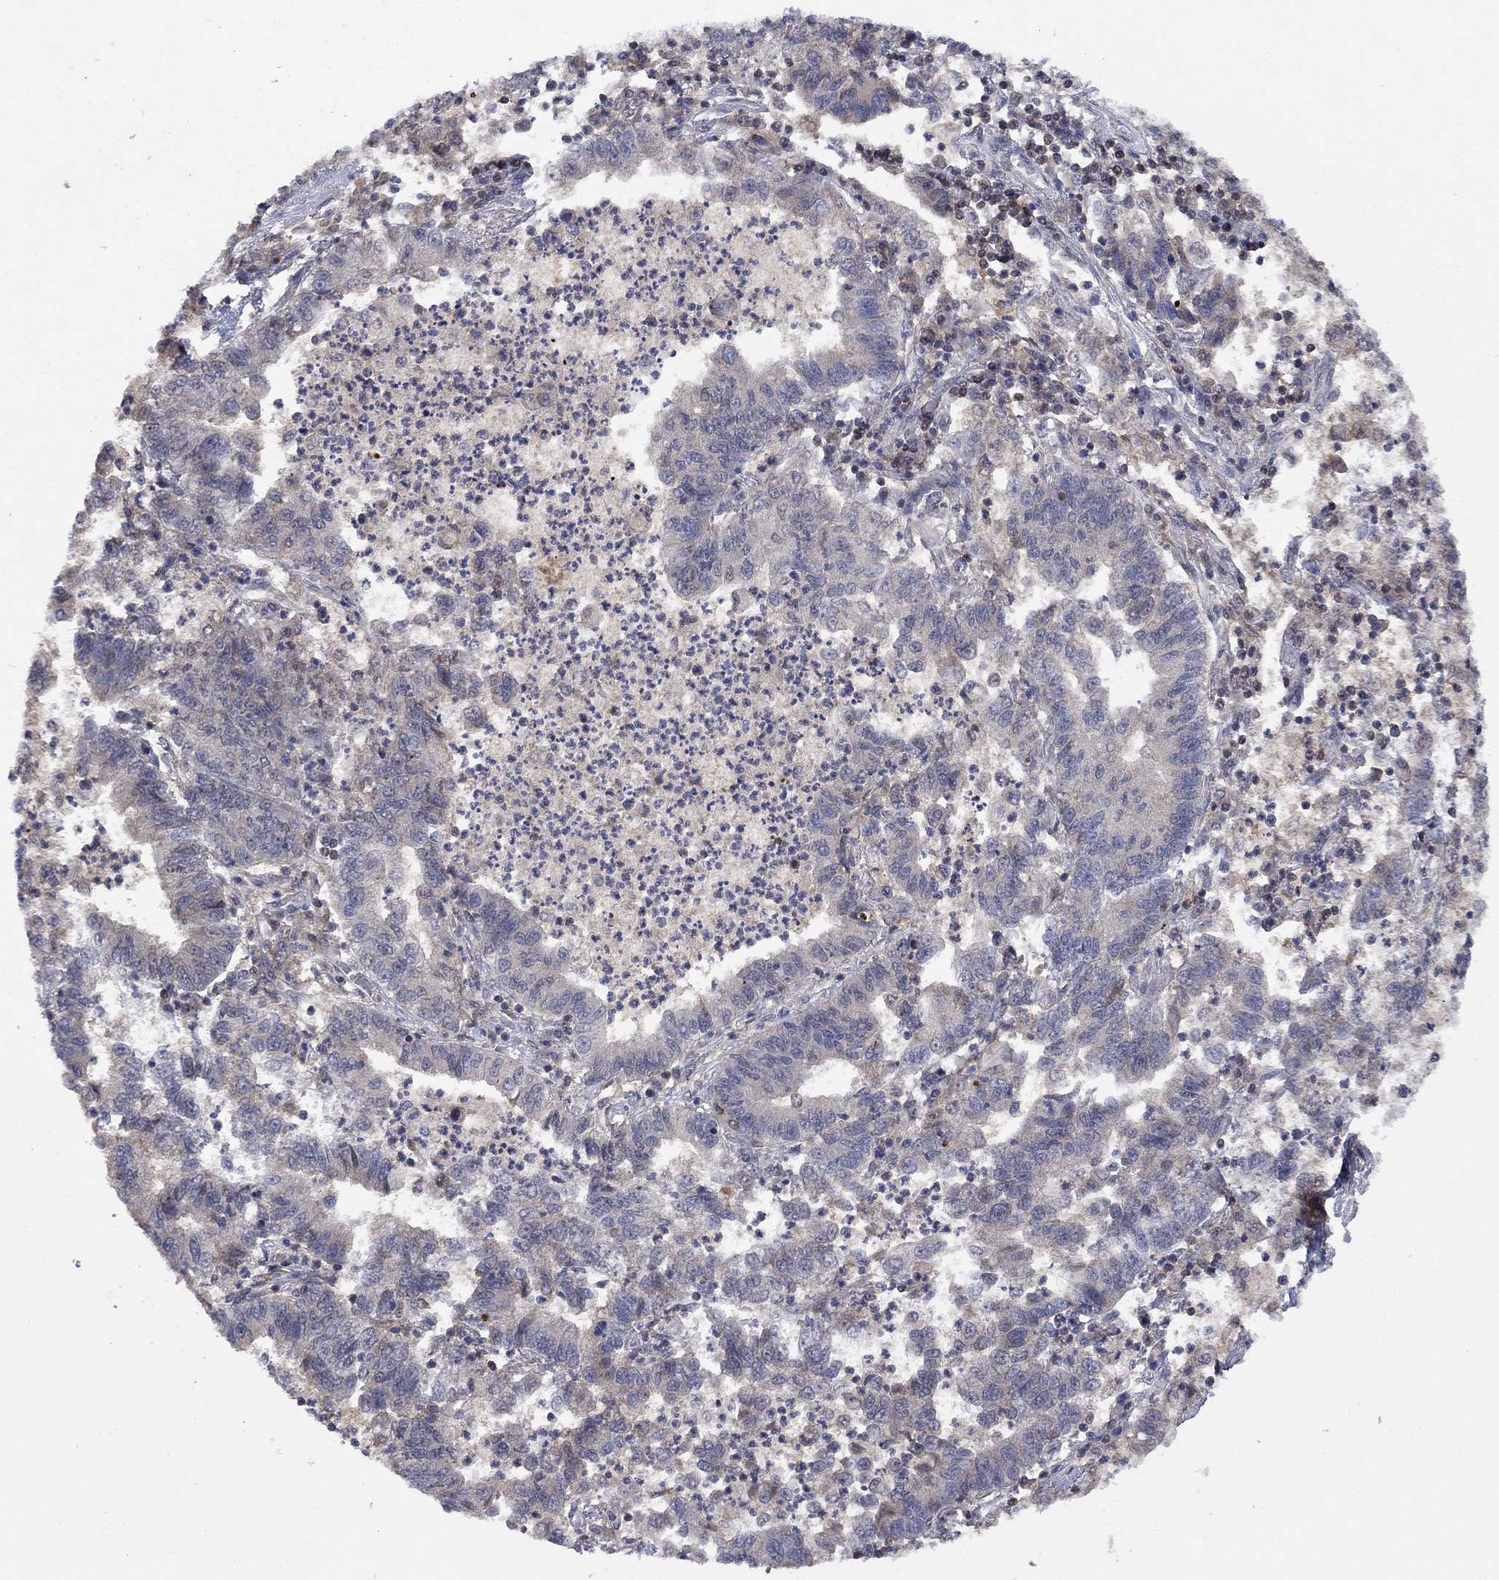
{"staining": {"intensity": "negative", "quantity": "none", "location": "none"}, "tissue": "lung cancer", "cell_type": "Tumor cells", "image_type": "cancer", "snomed": [{"axis": "morphology", "description": "Adenocarcinoma, NOS"}, {"axis": "topography", "description": "Lung"}], "caption": "This histopathology image is of lung cancer (adenocarcinoma) stained with IHC to label a protein in brown with the nuclei are counter-stained blue. There is no positivity in tumor cells.", "gene": "IAH1", "patient": {"sex": "female", "age": 57}}